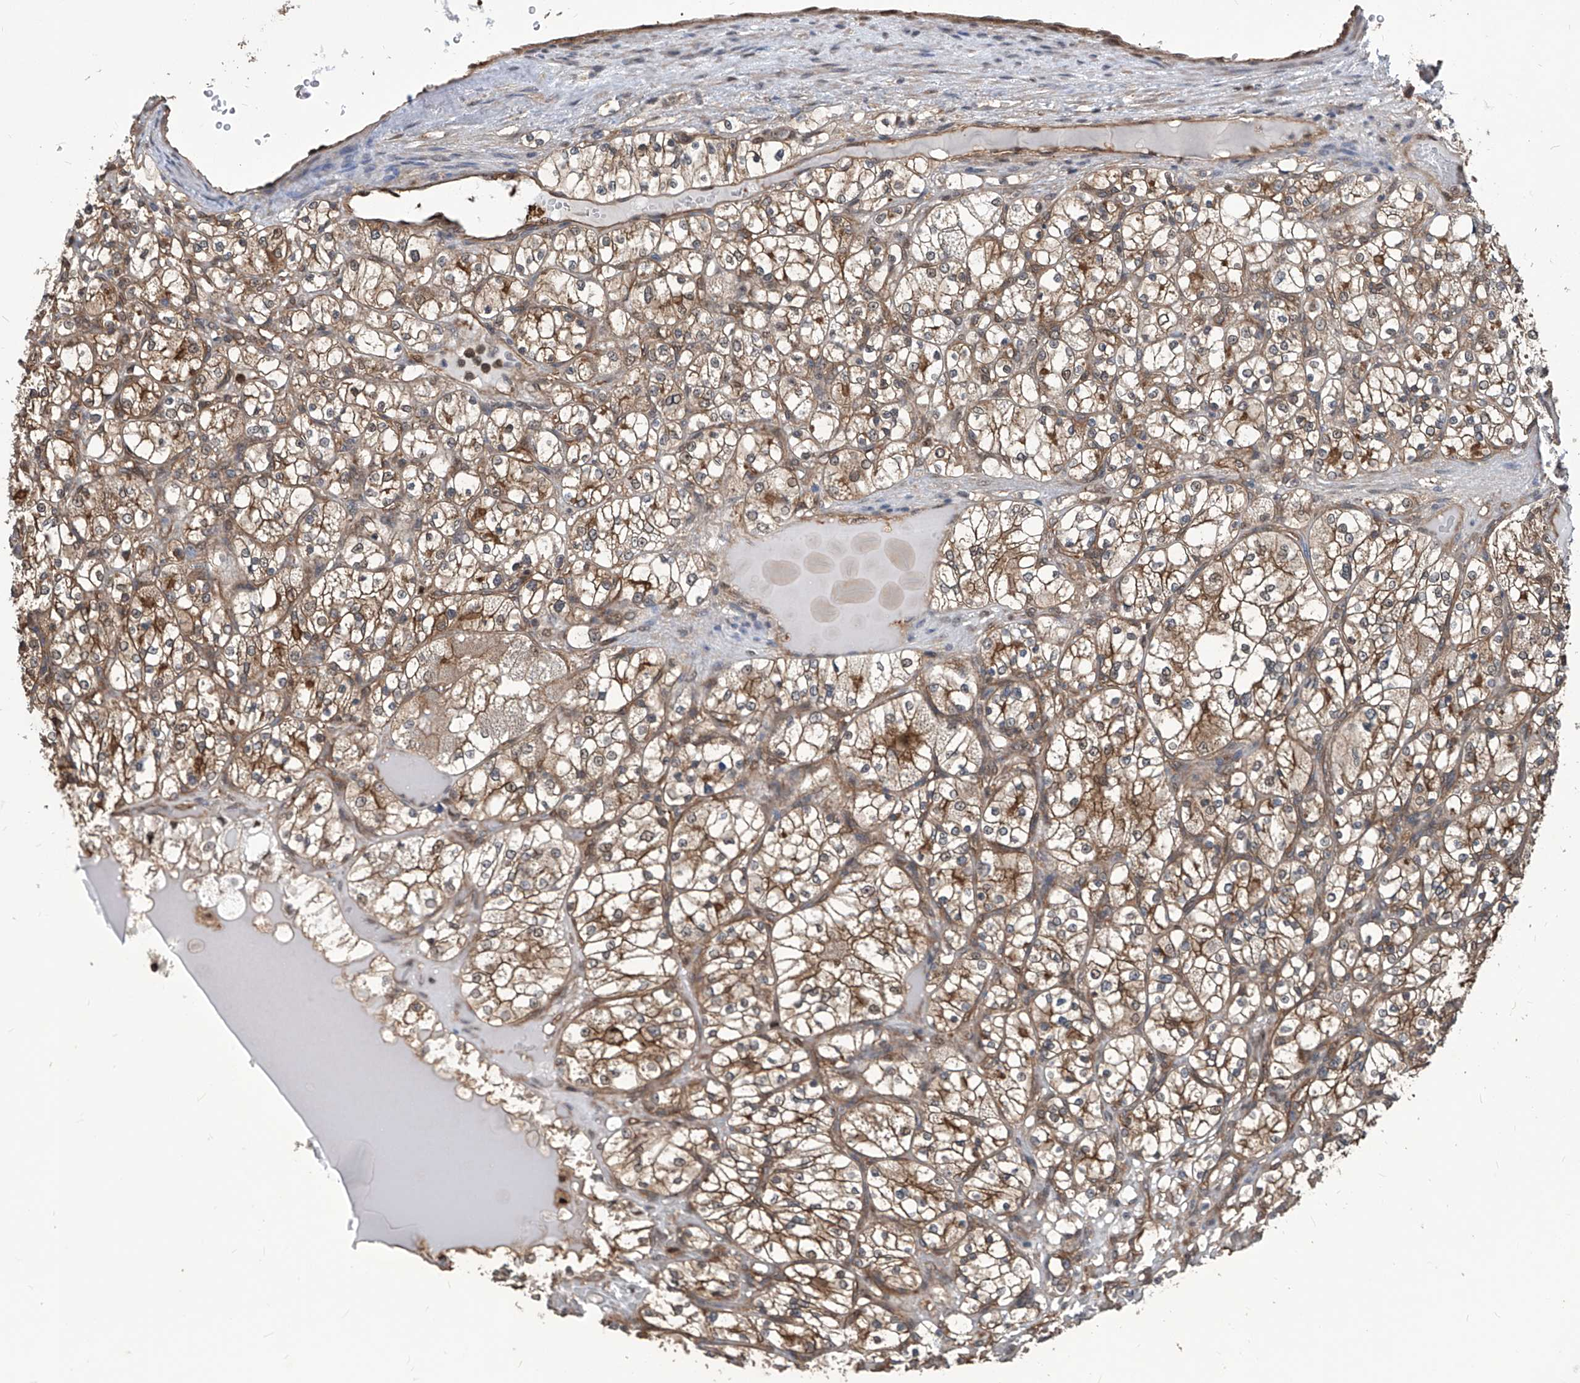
{"staining": {"intensity": "moderate", "quantity": ">75%", "location": "cytoplasmic/membranous"}, "tissue": "renal cancer", "cell_type": "Tumor cells", "image_type": "cancer", "snomed": [{"axis": "morphology", "description": "Adenocarcinoma, NOS"}, {"axis": "topography", "description": "Kidney"}], "caption": "An IHC image of neoplastic tissue is shown. Protein staining in brown labels moderate cytoplasmic/membranous positivity in adenocarcinoma (renal) within tumor cells. (brown staining indicates protein expression, while blue staining denotes nuclei).", "gene": "PSMB1", "patient": {"sex": "female", "age": 69}}